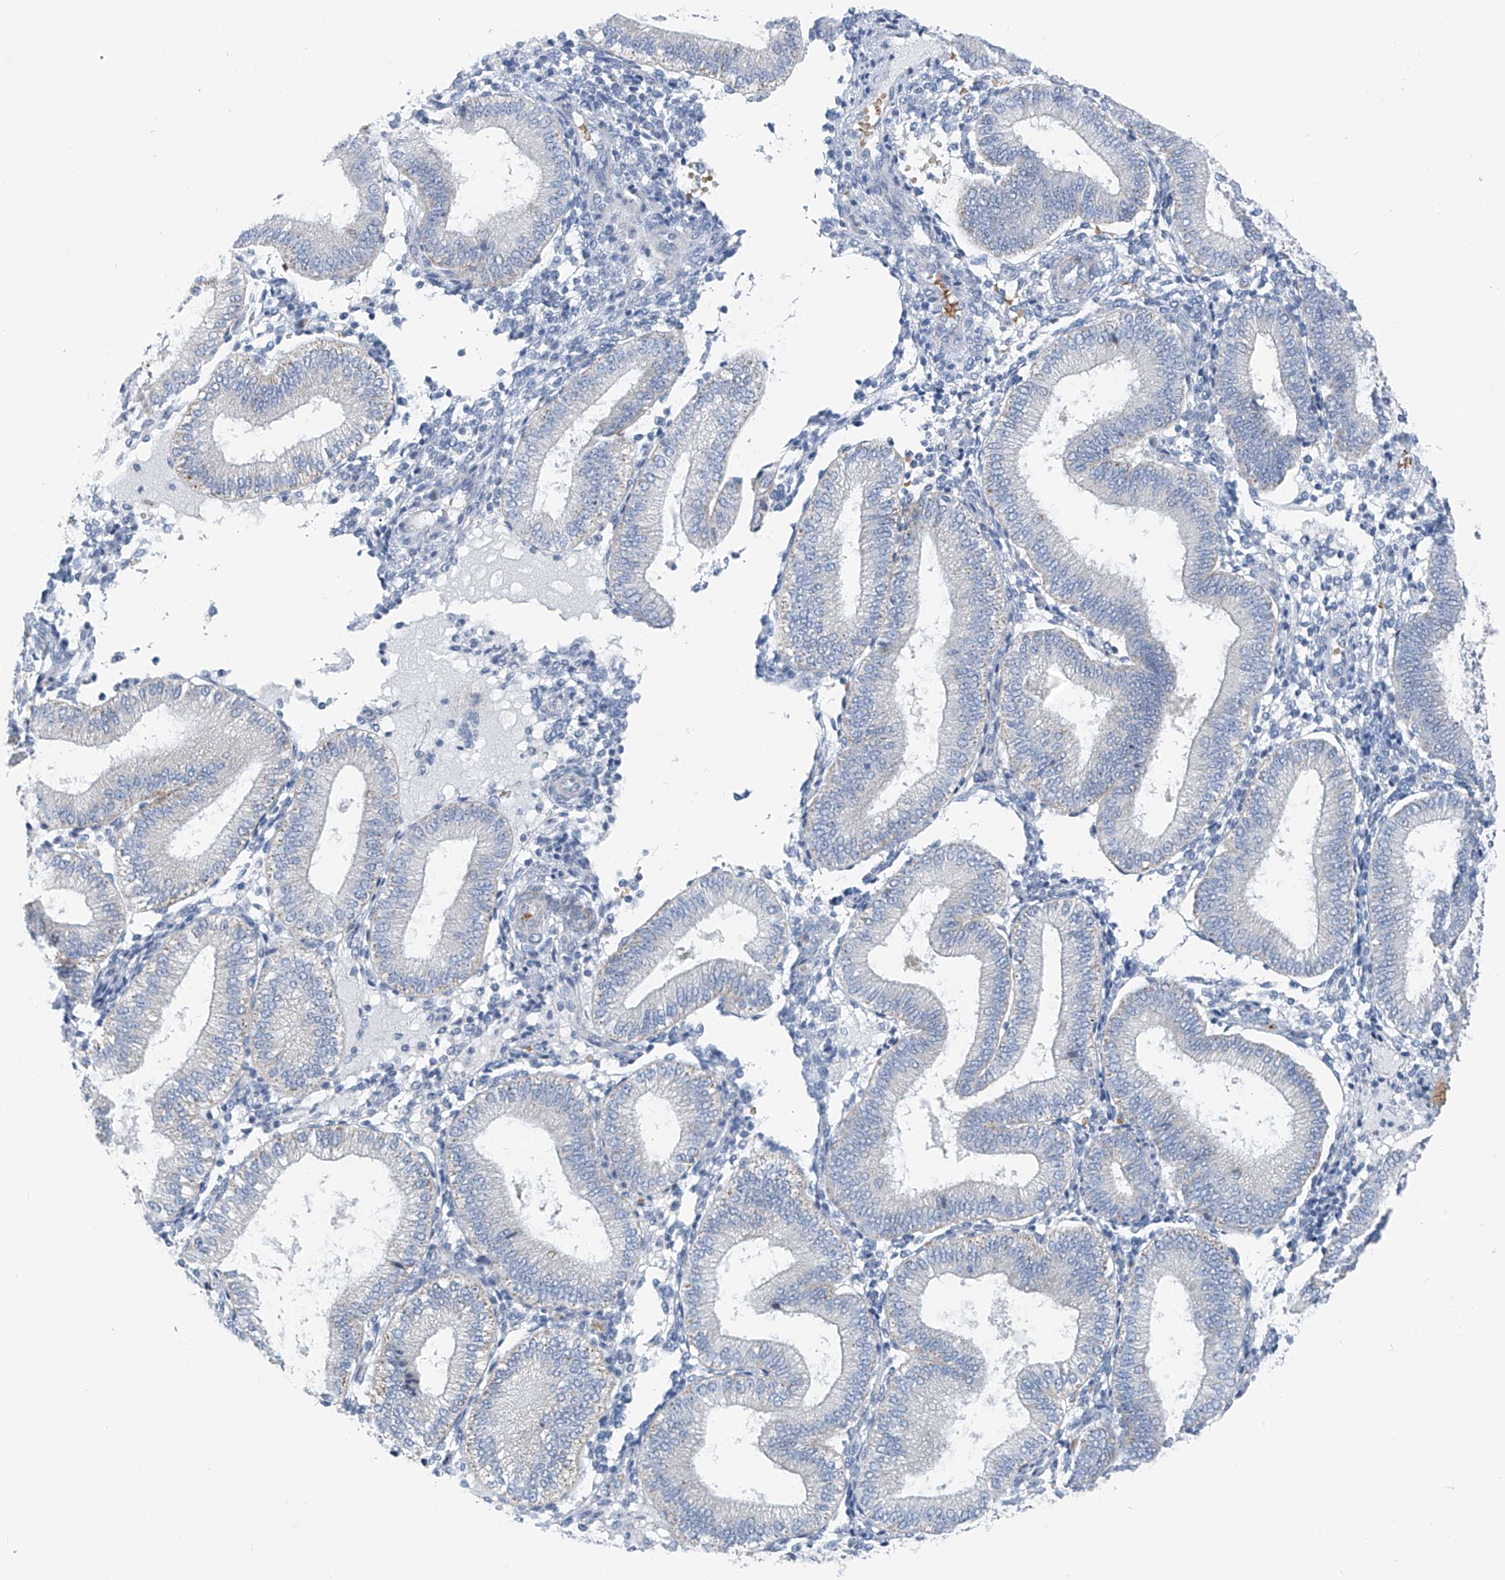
{"staining": {"intensity": "negative", "quantity": "none", "location": "none"}, "tissue": "endometrium", "cell_type": "Cells in endometrial stroma", "image_type": "normal", "snomed": [{"axis": "morphology", "description": "Normal tissue, NOS"}, {"axis": "topography", "description": "Endometrium"}], "caption": "An immunohistochemistry (IHC) image of unremarkable endometrium is shown. There is no staining in cells in endometrial stroma of endometrium. (DAB immunohistochemistry with hematoxylin counter stain).", "gene": "FGD2", "patient": {"sex": "female", "age": 39}}